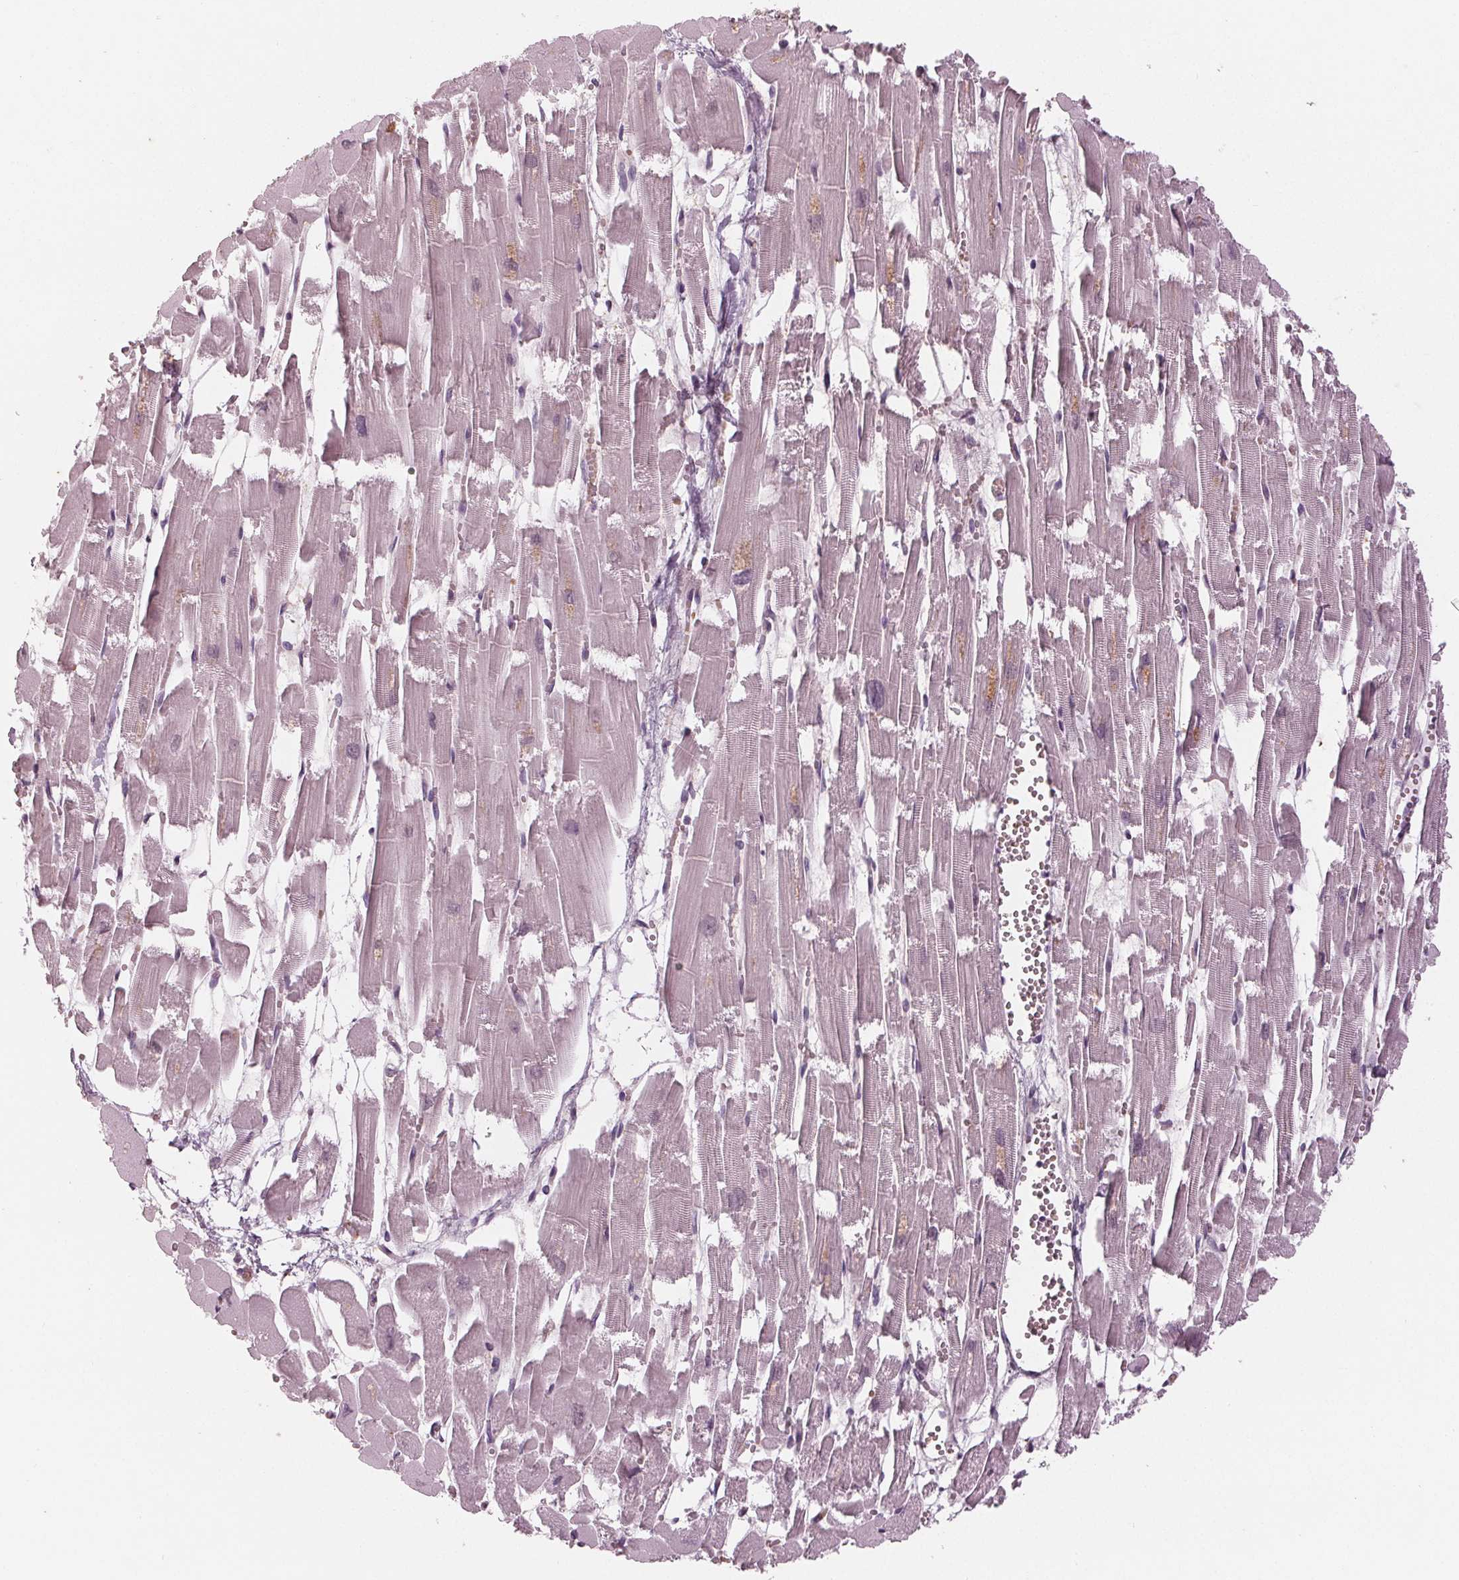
{"staining": {"intensity": "weak", "quantity": "25%-75%", "location": "cytoplasmic/membranous,nuclear"}, "tissue": "heart muscle", "cell_type": "Cardiomyocytes", "image_type": "normal", "snomed": [{"axis": "morphology", "description": "Normal tissue, NOS"}, {"axis": "topography", "description": "Heart"}], "caption": "A high-resolution micrograph shows immunohistochemistry staining of normal heart muscle, which exhibits weak cytoplasmic/membranous,nuclear staining in approximately 25%-75% of cardiomyocytes.", "gene": "DNMT3L", "patient": {"sex": "female", "age": 52}}